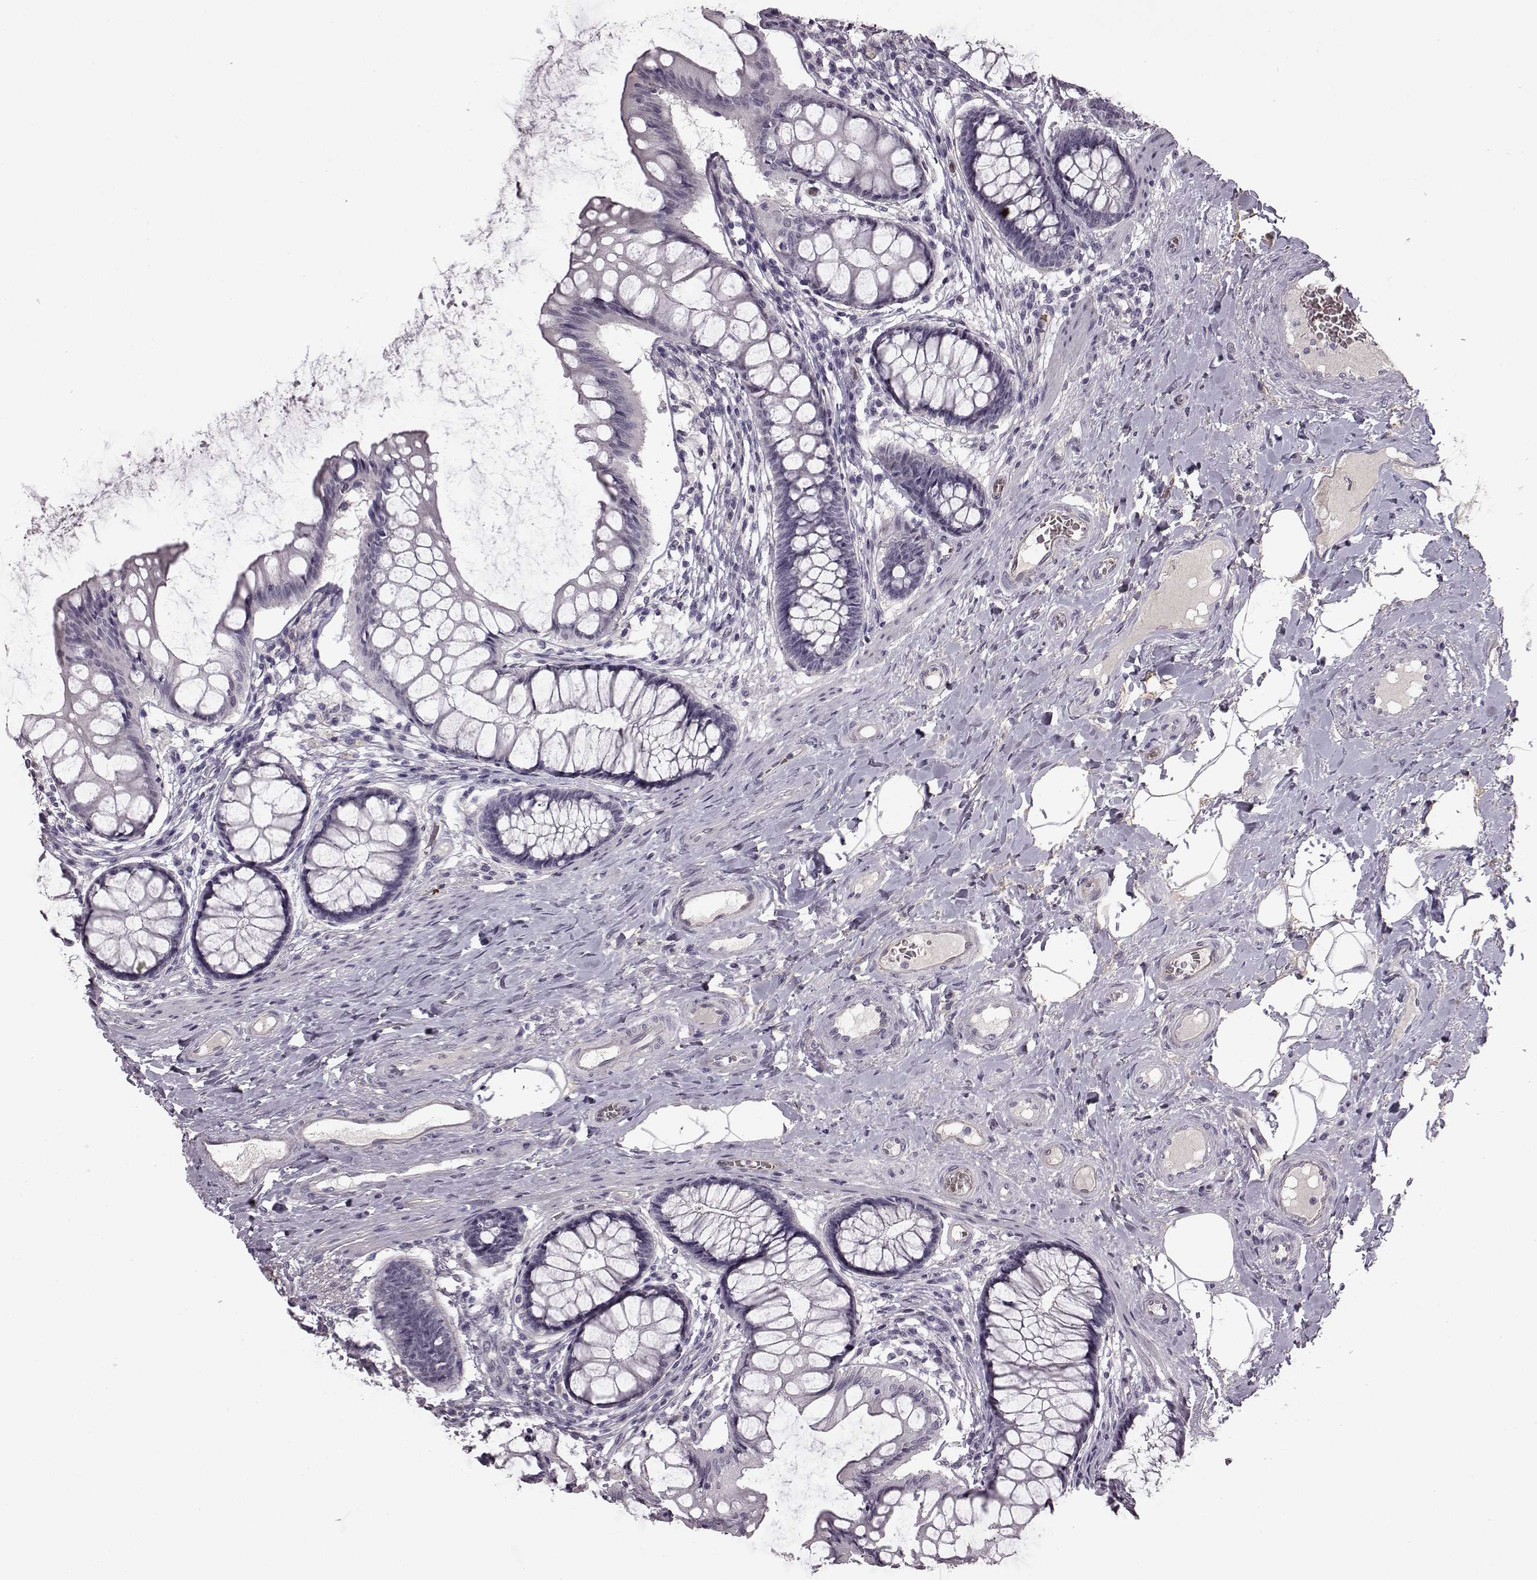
{"staining": {"intensity": "negative", "quantity": "none", "location": "none"}, "tissue": "colon", "cell_type": "Endothelial cells", "image_type": "normal", "snomed": [{"axis": "morphology", "description": "Normal tissue, NOS"}, {"axis": "topography", "description": "Colon"}], "caption": "An immunohistochemistry (IHC) histopathology image of unremarkable colon is shown. There is no staining in endothelial cells of colon. Brightfield microscopy of immunohistochemistry stained with DAB (brown) and hematoxylin (blue), captured at high magnification.", "gene": "PROP1", "patient": {"sex": "female", "age": 65}}